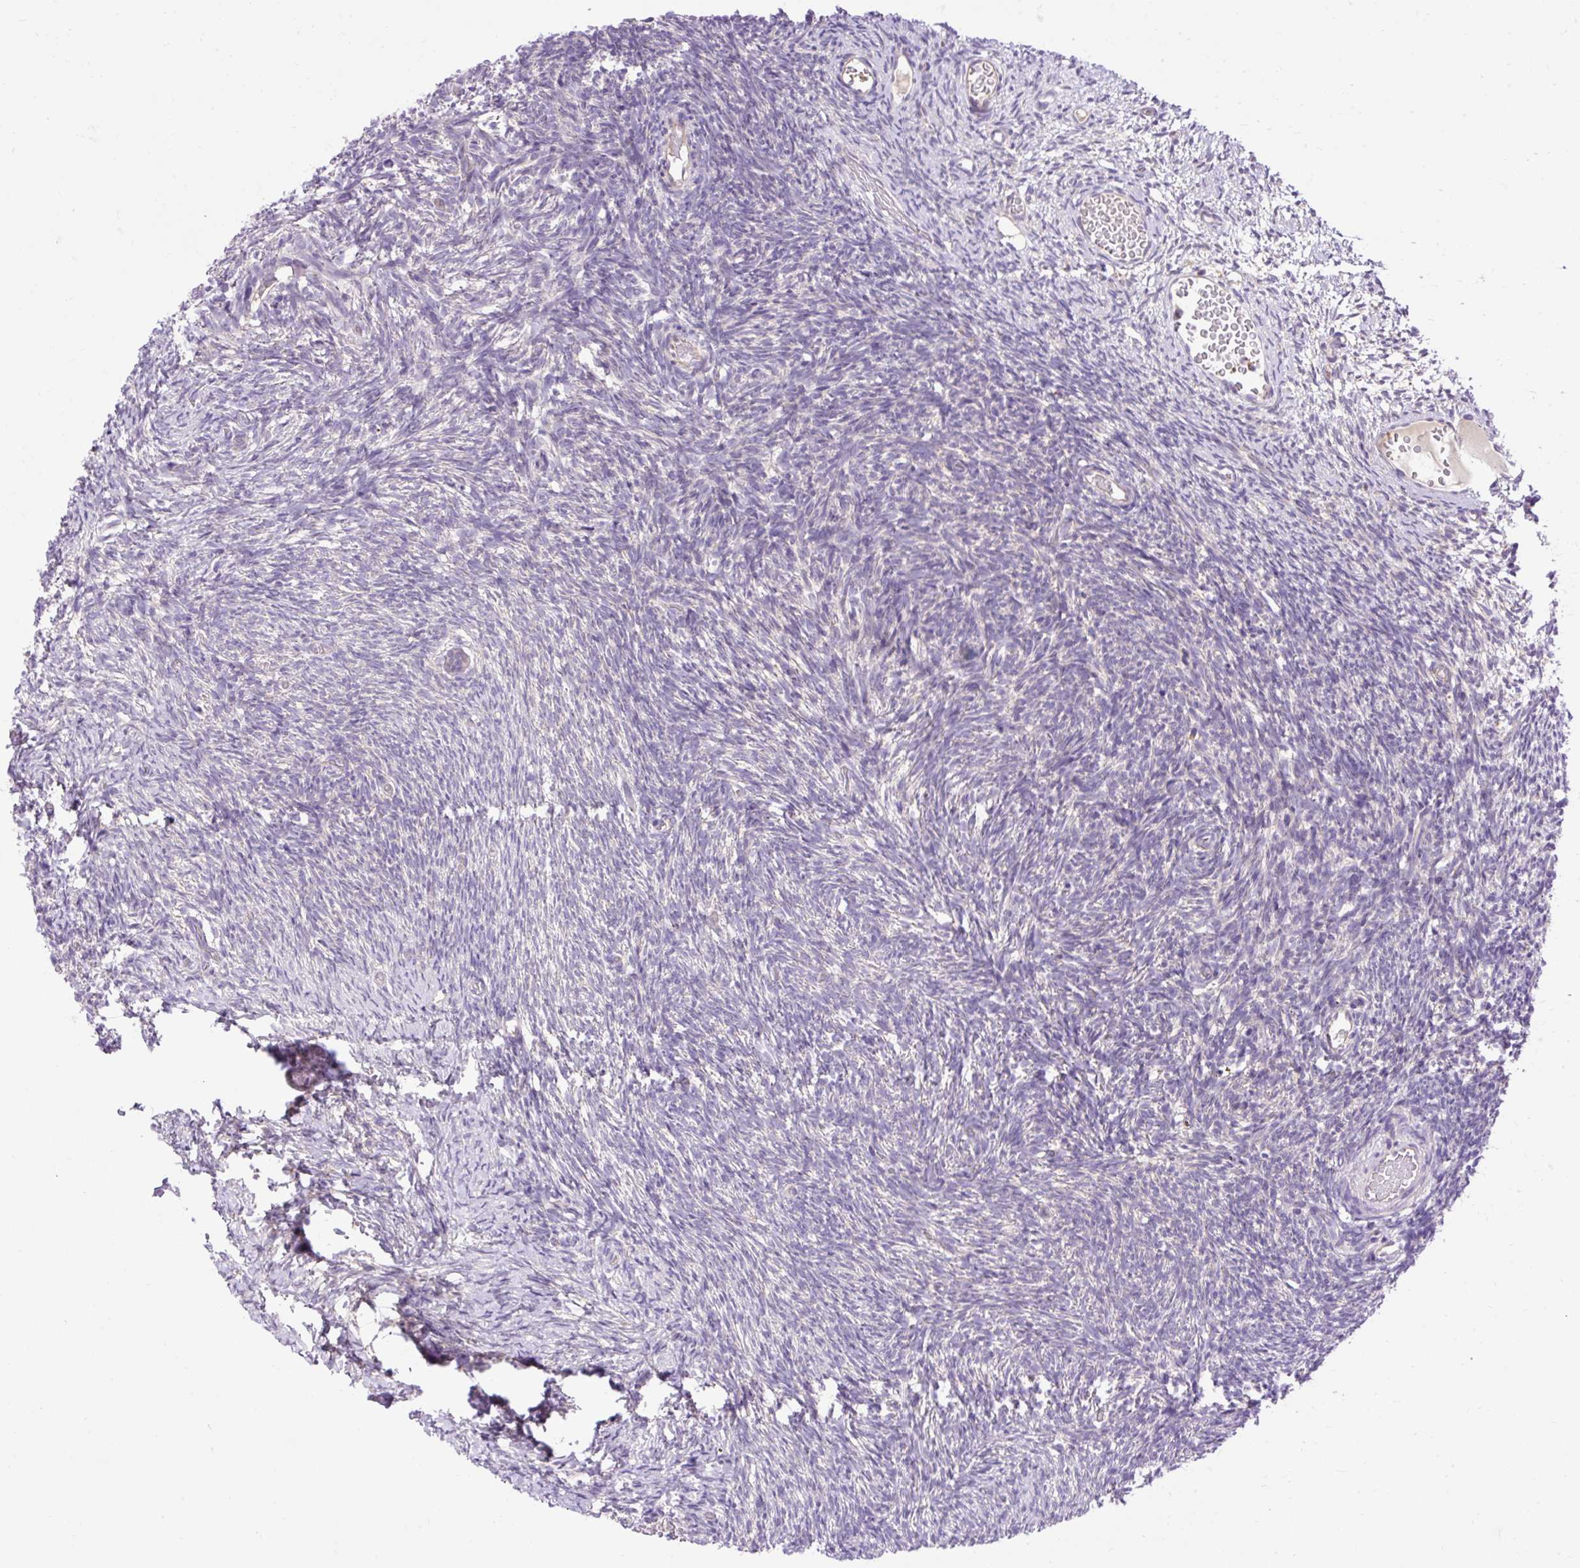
{"staining": {"intensity": "negative", "quantity": "none", "location": "none"}, "tissue": "ovary", "cell_type": "Follicle cells", "image_type": "normal", "snomed": [{"axis": "morphology", "description": "Normal tissue, NOS"}, {"axis": "topography", "description": "Ovary"}], "caption": "Immunohistochemistry (IHC) histopathology image of benign ovary stained for a protein (brown), which reveals no staining in follicle cells.", "gene": "HEXB", "patient": {"sex": "female", "age": 39}}